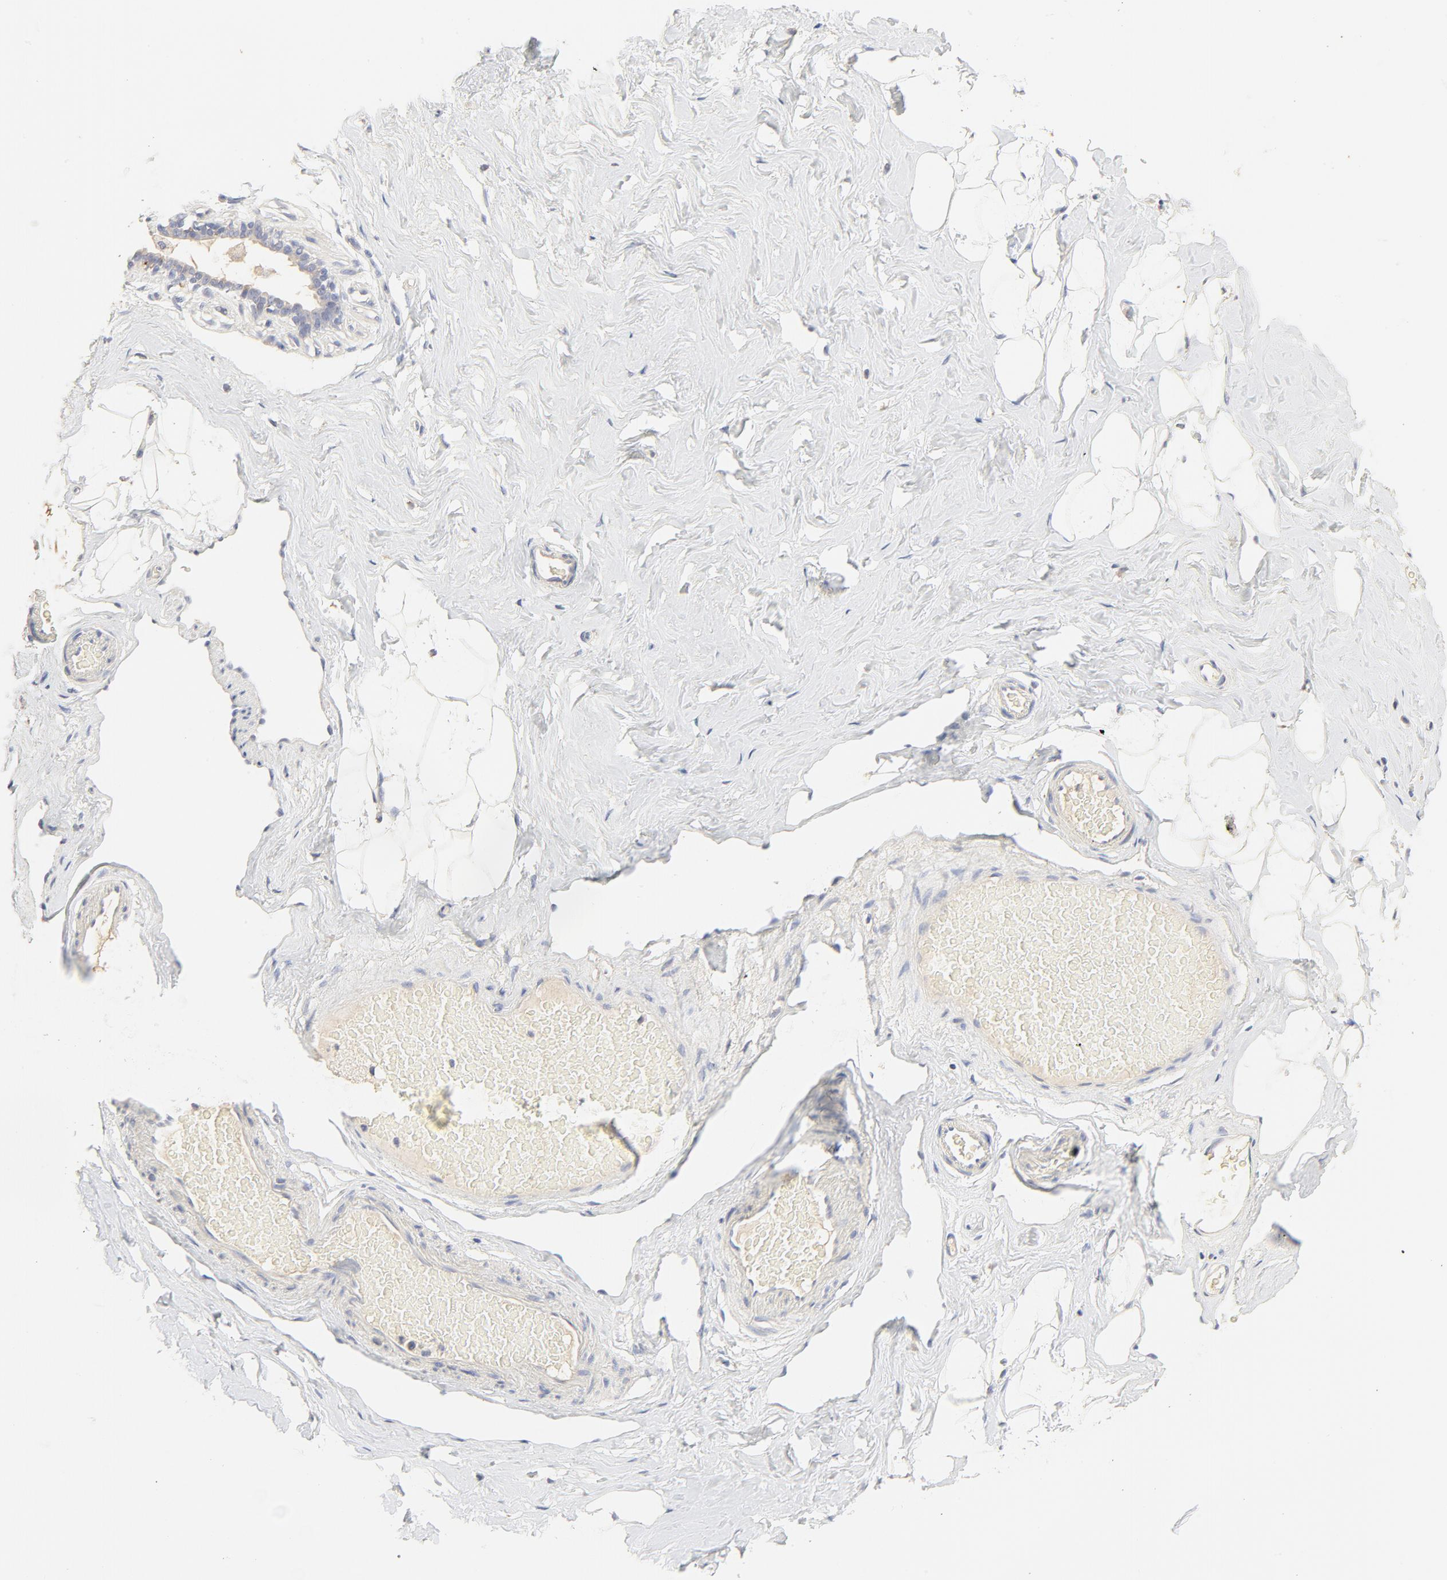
{"staining": {"intensity": "negative", "quantity": "none", "location": "none"}, "tissue": "breast", "cell_type": "Adipocytes", "image_type": "normal", "snomed": [{"axis": "morphology", "description": "Normal tissue, NOS"}, {"axis": "topography", "description": "Breast"}, {"axis": "topography", "description": "Soft tissue"}], "caption": "Immunohistochemical staining of unremarkable breast displays no significant positivity in adipocytes. (Stains: DAB (3,3'-diaminobenzidine) immunohistochemistry with hematoxylin counter stain, Microscopy: brightfield microscopy at high magnification).", "gene": "FCGBP", "patient": {"sex": "female", "age": 75}}